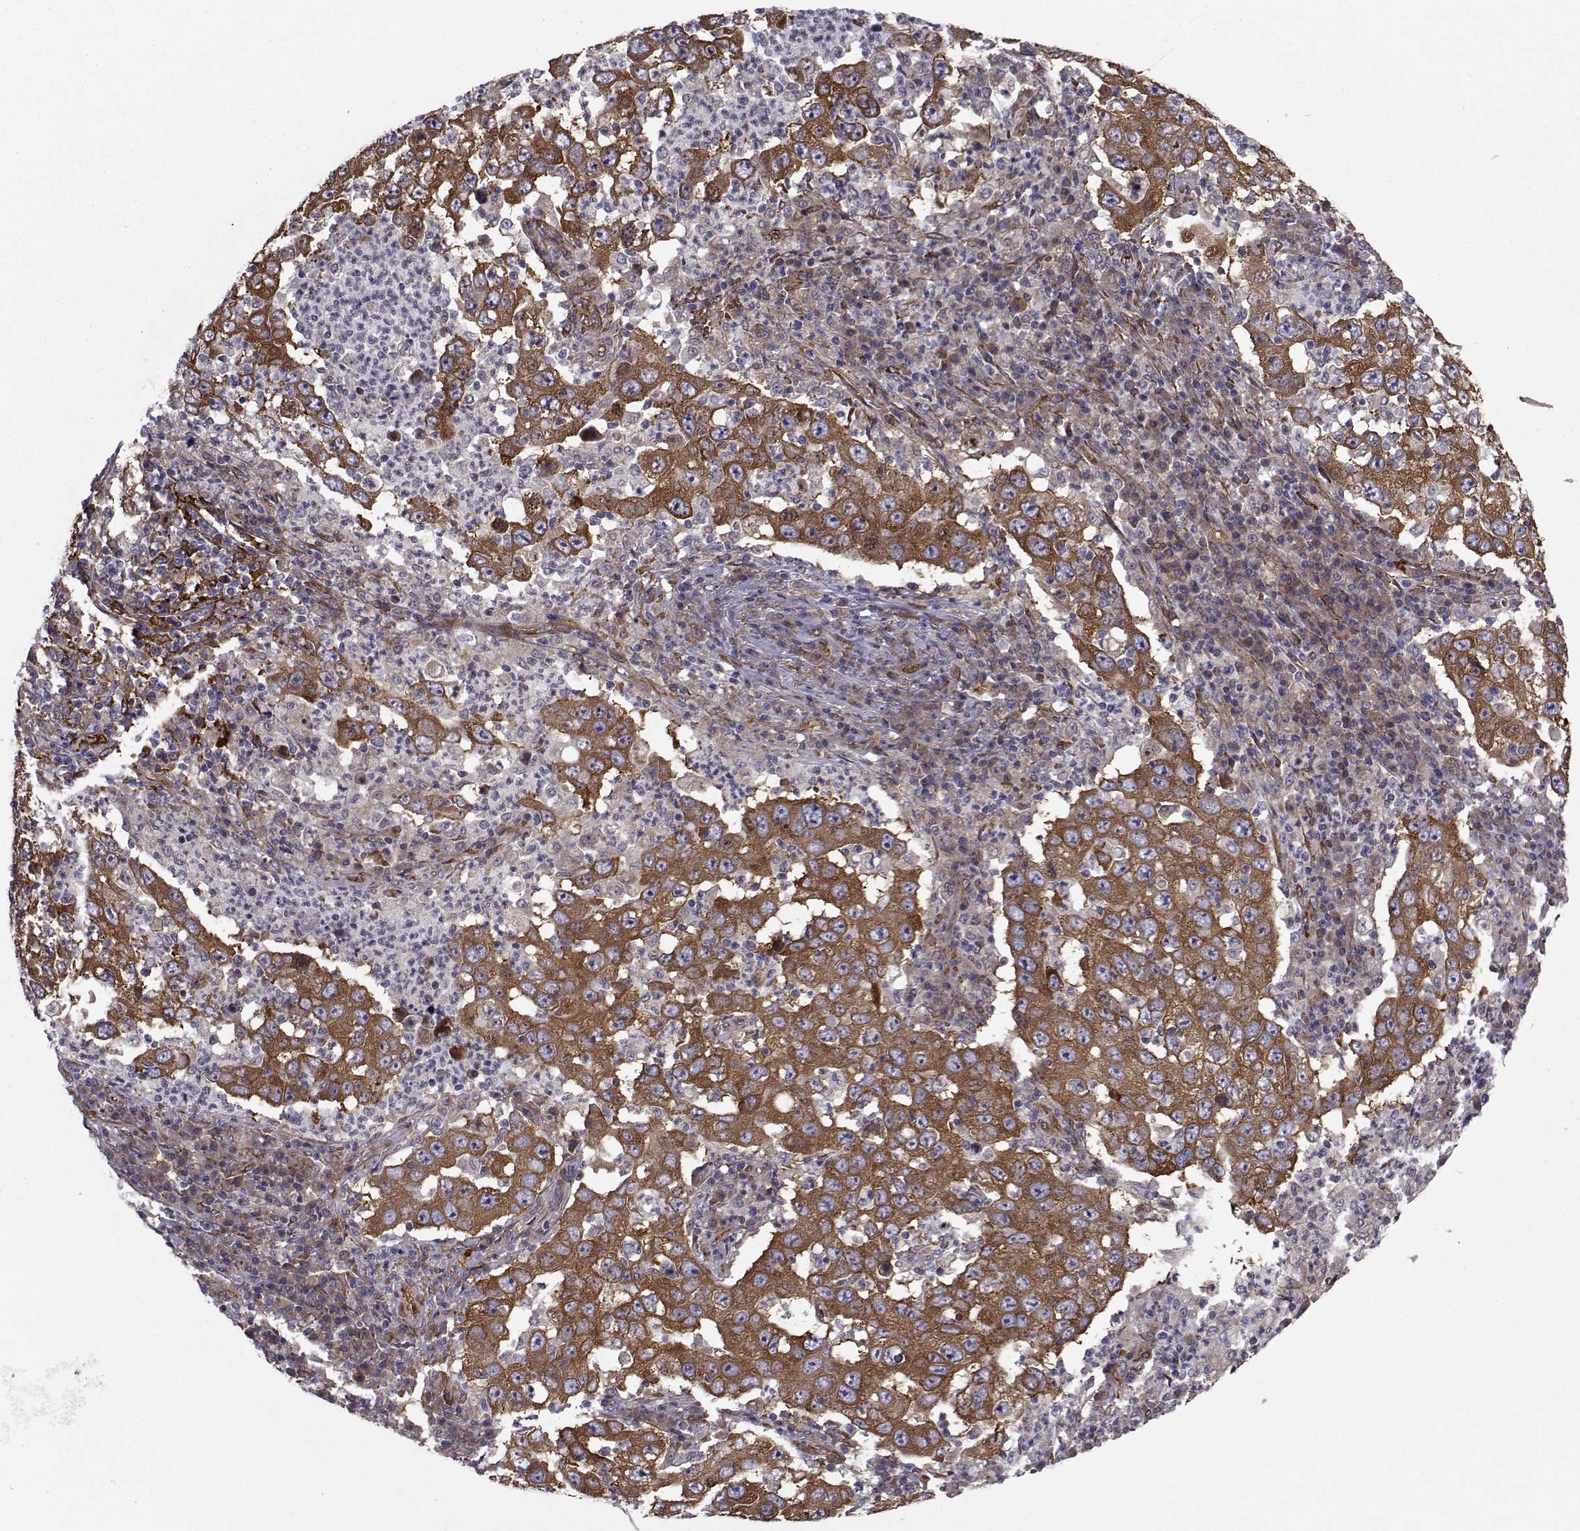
{"staining": {"intensity": "strong", "quantity": ">75%", "location": "cytoplasmic/membranous"}, "tissue": "lung cancer", "cell_type": "Tumor cells", "image_type": "cancer", "snomed": [{"axis": "morphology", "description": "Adenocarcinoma, NOS"}, {"axis": "topography", "description": "Lung"}], "caption": "Immunohistochemical staining of human lung cancer exhibits high levels of strong cytoplasmic/membranous expression in approximately >75% of tumor cells. The staining was performed using DAB (3,3'-diaminobenzidine) to visualize the protein expression in brown, while the nuclei were stained in blue with hematoxylin (Magnification: 20x).", "gene": "TRIP10", "patient": {"sex": "male", "age": 73}}